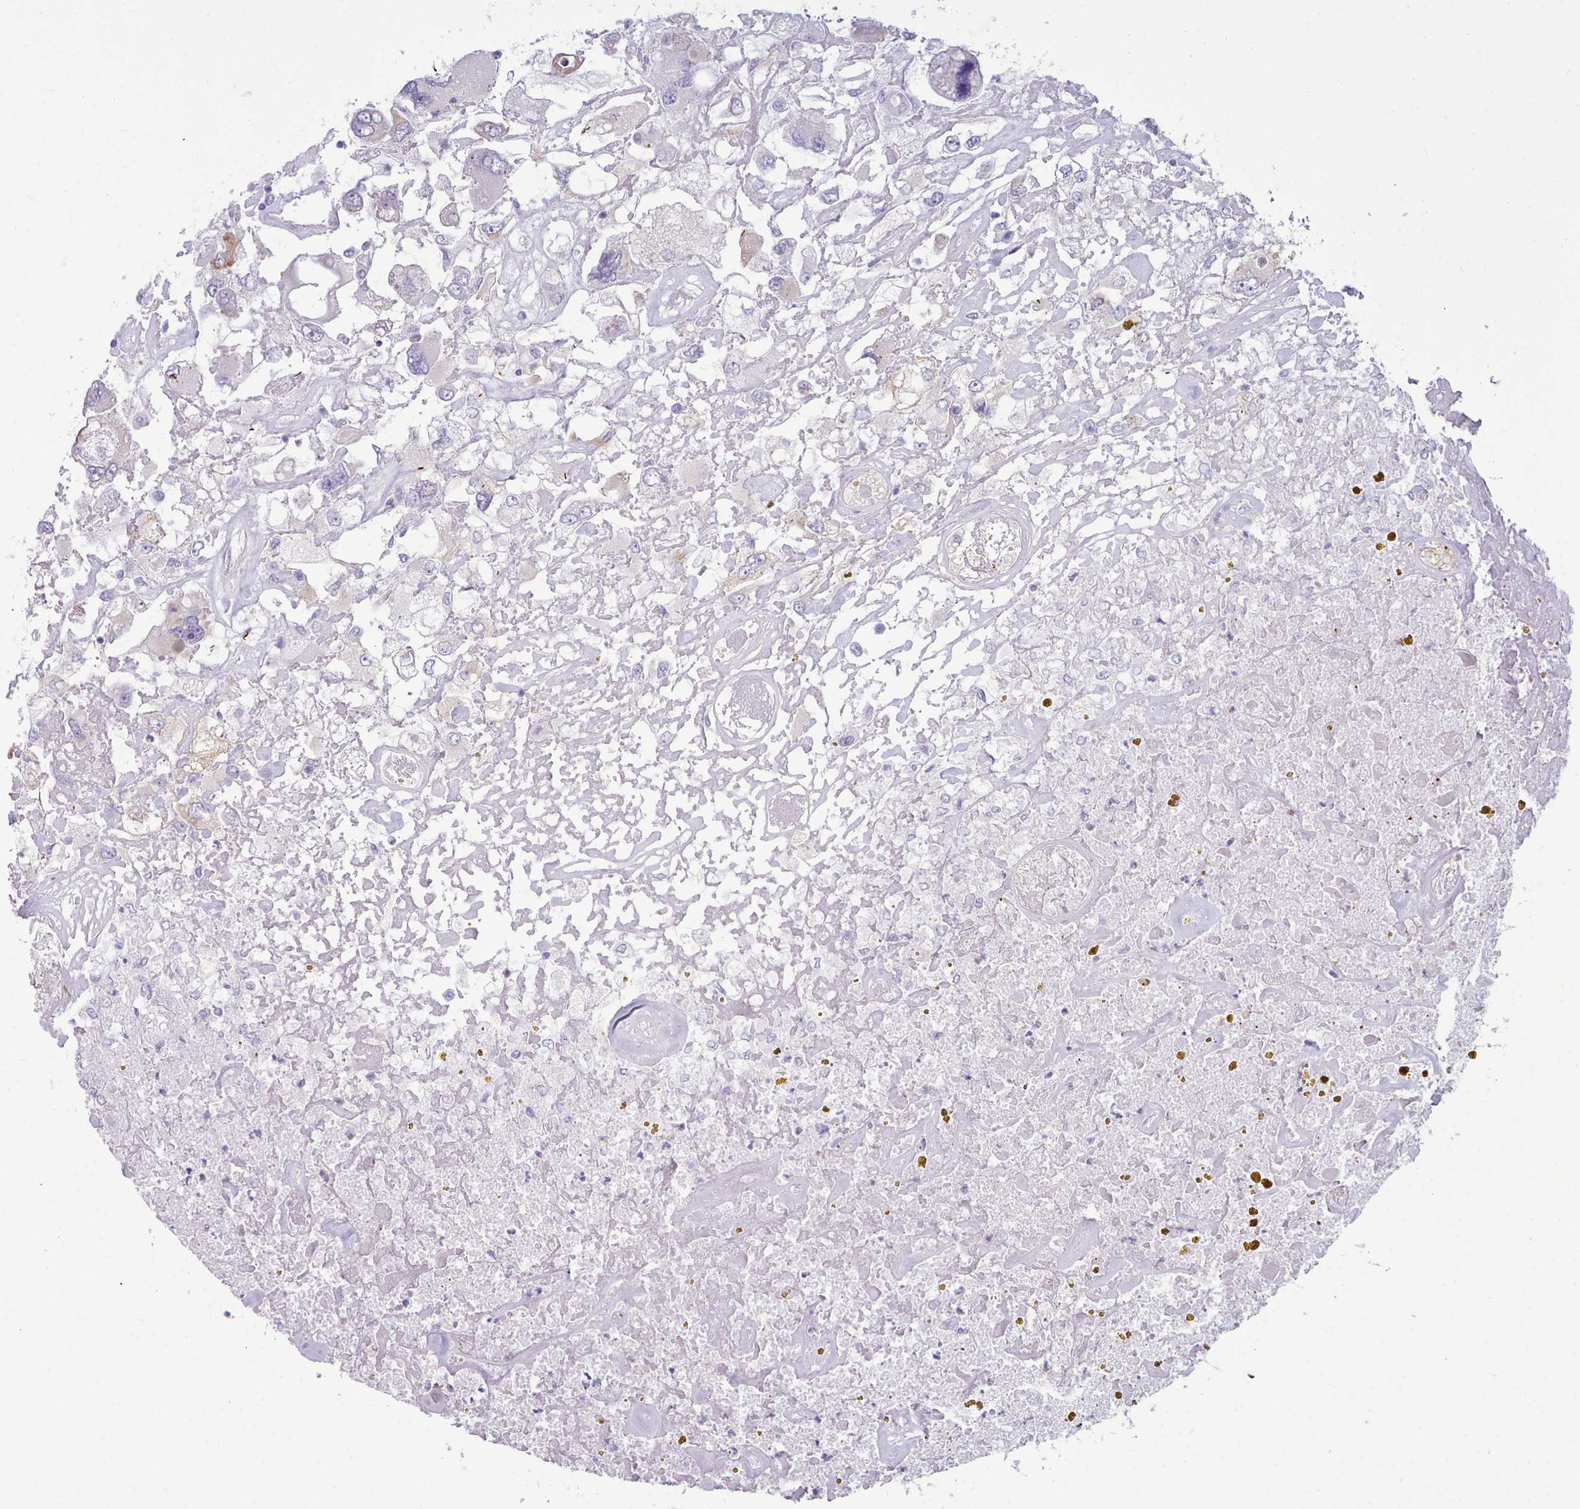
{"staining": {"intensity": "weak", "quantity": "<25%", "location": "cytoplasmic/membranous"}, "tissue": "renal cancer", "cell_type": "Tumor cells", "image_type": "cancer", "snomed": [{"axis": "morphology", "description": "Adenocarcinoma, NOS"}, {"axis": "topography", "description": "Kidney"}], "caption": "Renal adenocarcinoma was stained to show a protein in brown. There is no significant positivity in tumor cells.", "gene": "NKX1-2", "patient": {"sex": "female", "age": 52}}